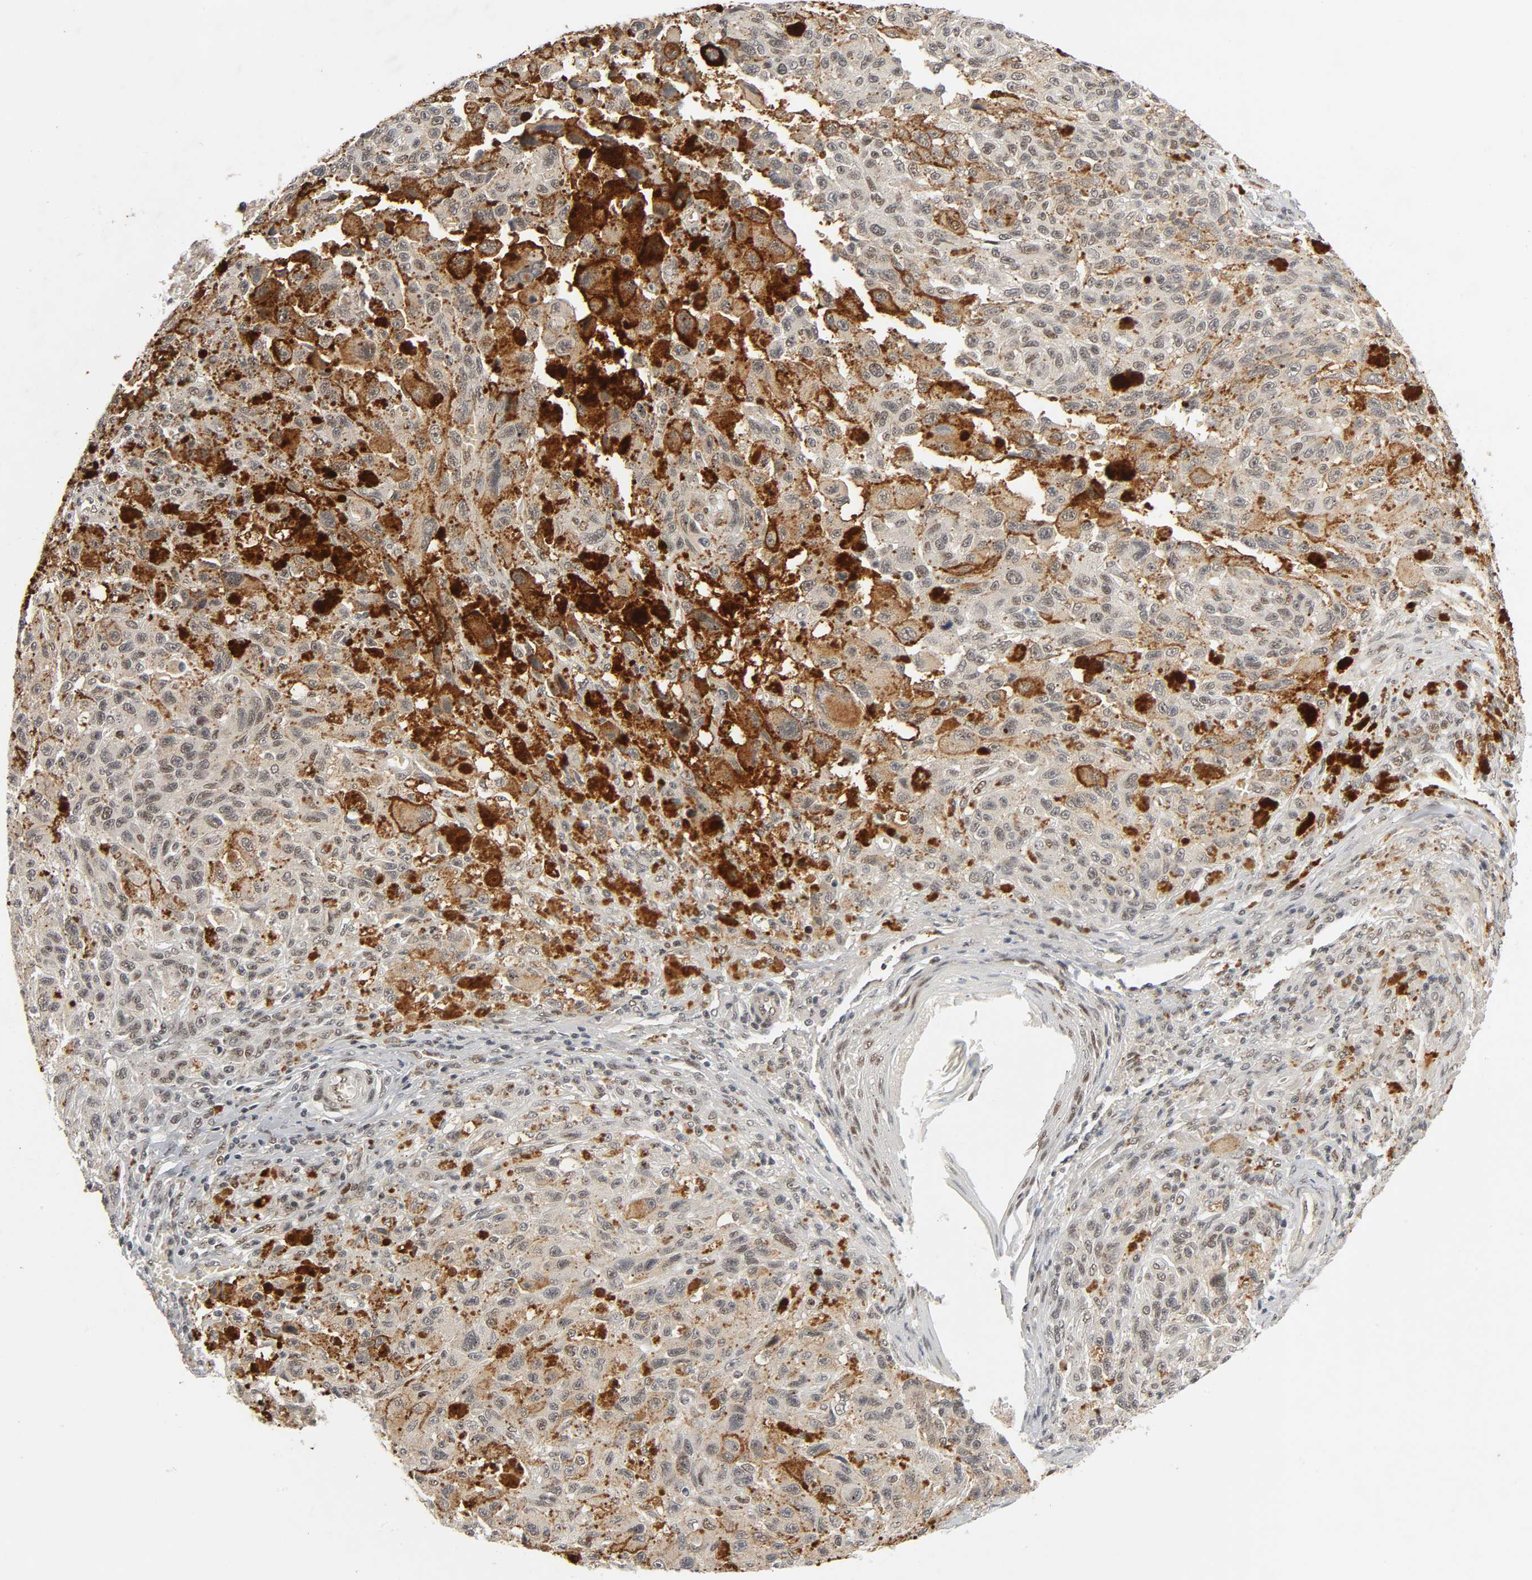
{"staining": {"intensity": "strong", "quantity": "25%-75%", "location": "nuclear"}, "tissue": "melanoma", "cell_type": "Tumor cells", "image_type": "cancer", "snomed": [{"axis": "morphology", "description": "Malignant melanoma, NOS"}, {"axis": "topography", "description": "Skin"}], "caption": "An immunohistochemistry photomicrograph of tumor tissue is shown. Protein staining in brown highlights strong nuclear positivity in malignant melanoma within tumor cells. (Stains: DAB in brown, nuclei in blue, Microscopy: brightfield microscopy at high magnification).", "gene": "SMARCD1", "patient": {"sex": "male", "age": 81}}